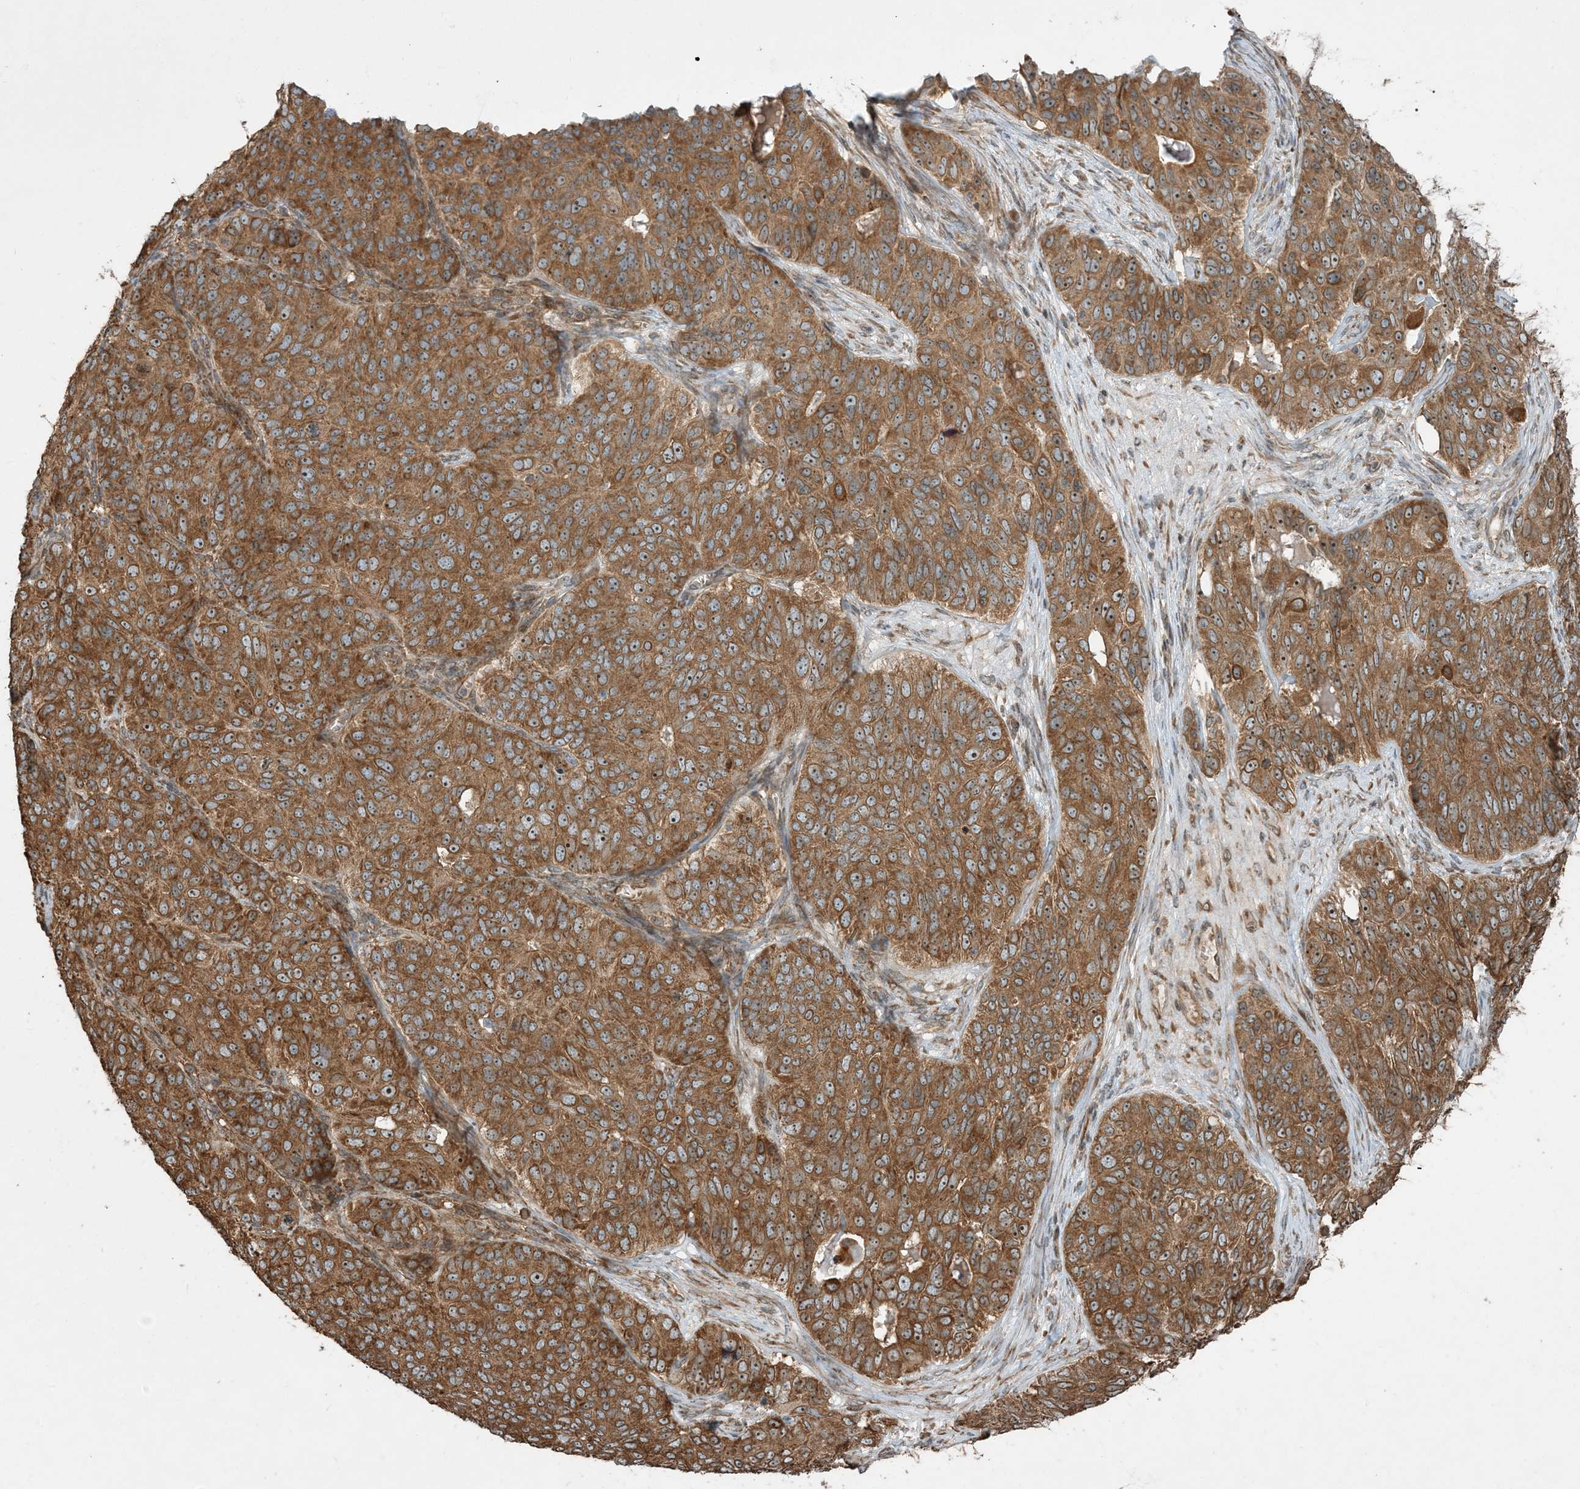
{"staining": {"intensity": "moderate", "quantity": ">75%", "location": "cytoplasmic/membranous,nuclear"}, "tissue": "ovarian cancer", "cell_type": "Tumor cells", "image_type": "cancer", "snomed": [{"axis": "morphology", "description": "Carcinoma, endometroid"}, {"axis": "topography", "description": "Ovary"}], "caption": "Endometroid carcinoma (ovarian) stained for a protein (brown) reveals moderate cytoplasmic/membranous and nuclear positive staining in approximately >75% of tumor cells.", "gene": "COMMD8", "patient": {"sex": "female", "age": 51}}